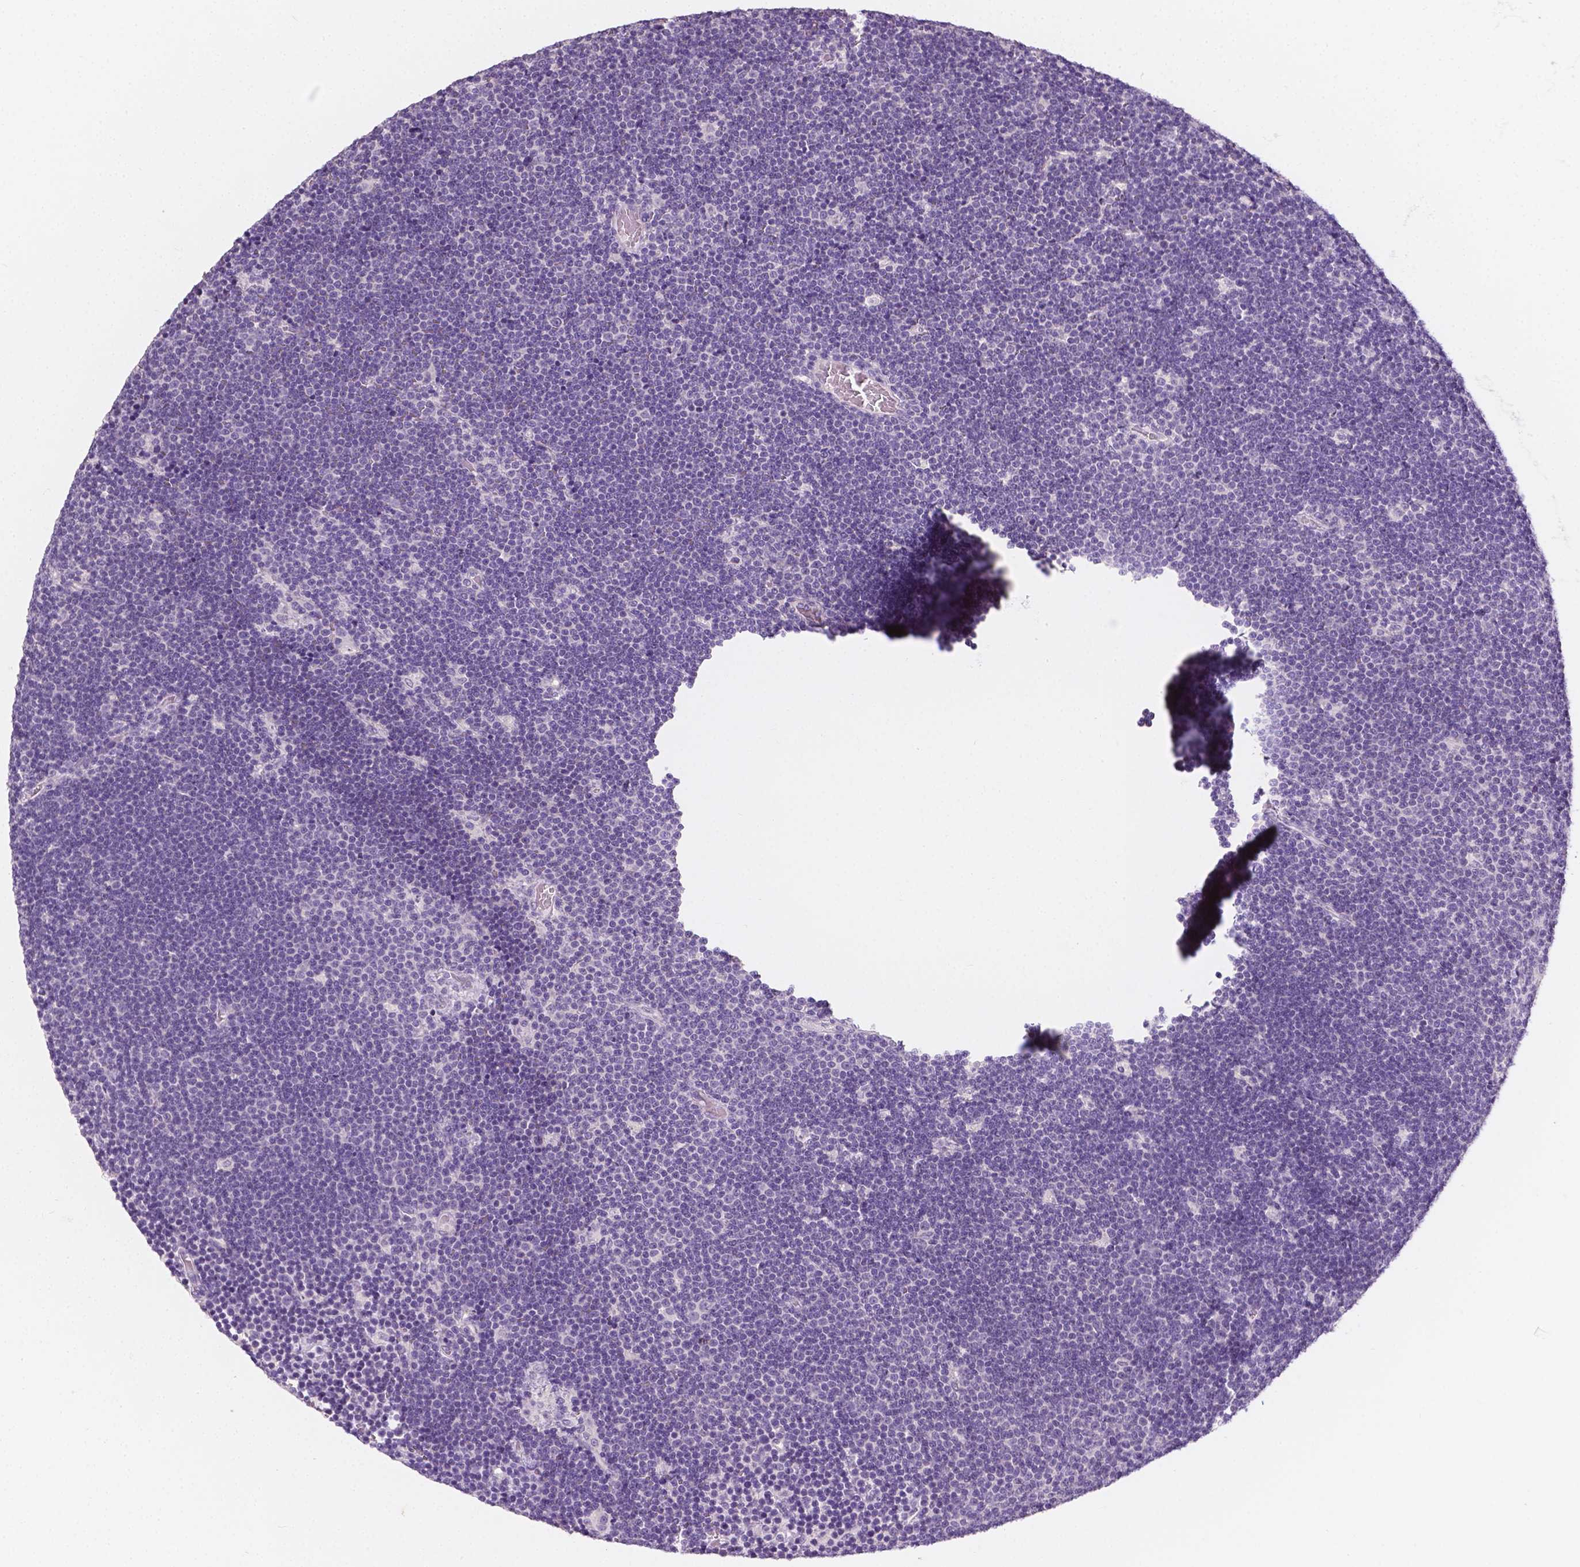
{"staining": {"intensity": "negative", "quantity": "none", "location": "none"}, "tissue": "lymphoma", "cell_type": "Tumor cells", "image_type": "cancer", "snomed": [{"axis": "morphology", "description": "Malignant lymphoma, non-Hodgkin's type, Low grade"}, {"axis": "topography", "description": "Brain"}], "caption": "Tumor cells show no significant staining in low-grade malignant lymphoma, non-Hodgkin's type. (DAB immunohistochemistry, high magnification).", "gene": "TAL1", "patient": {"sex": "female", "age": 66}}